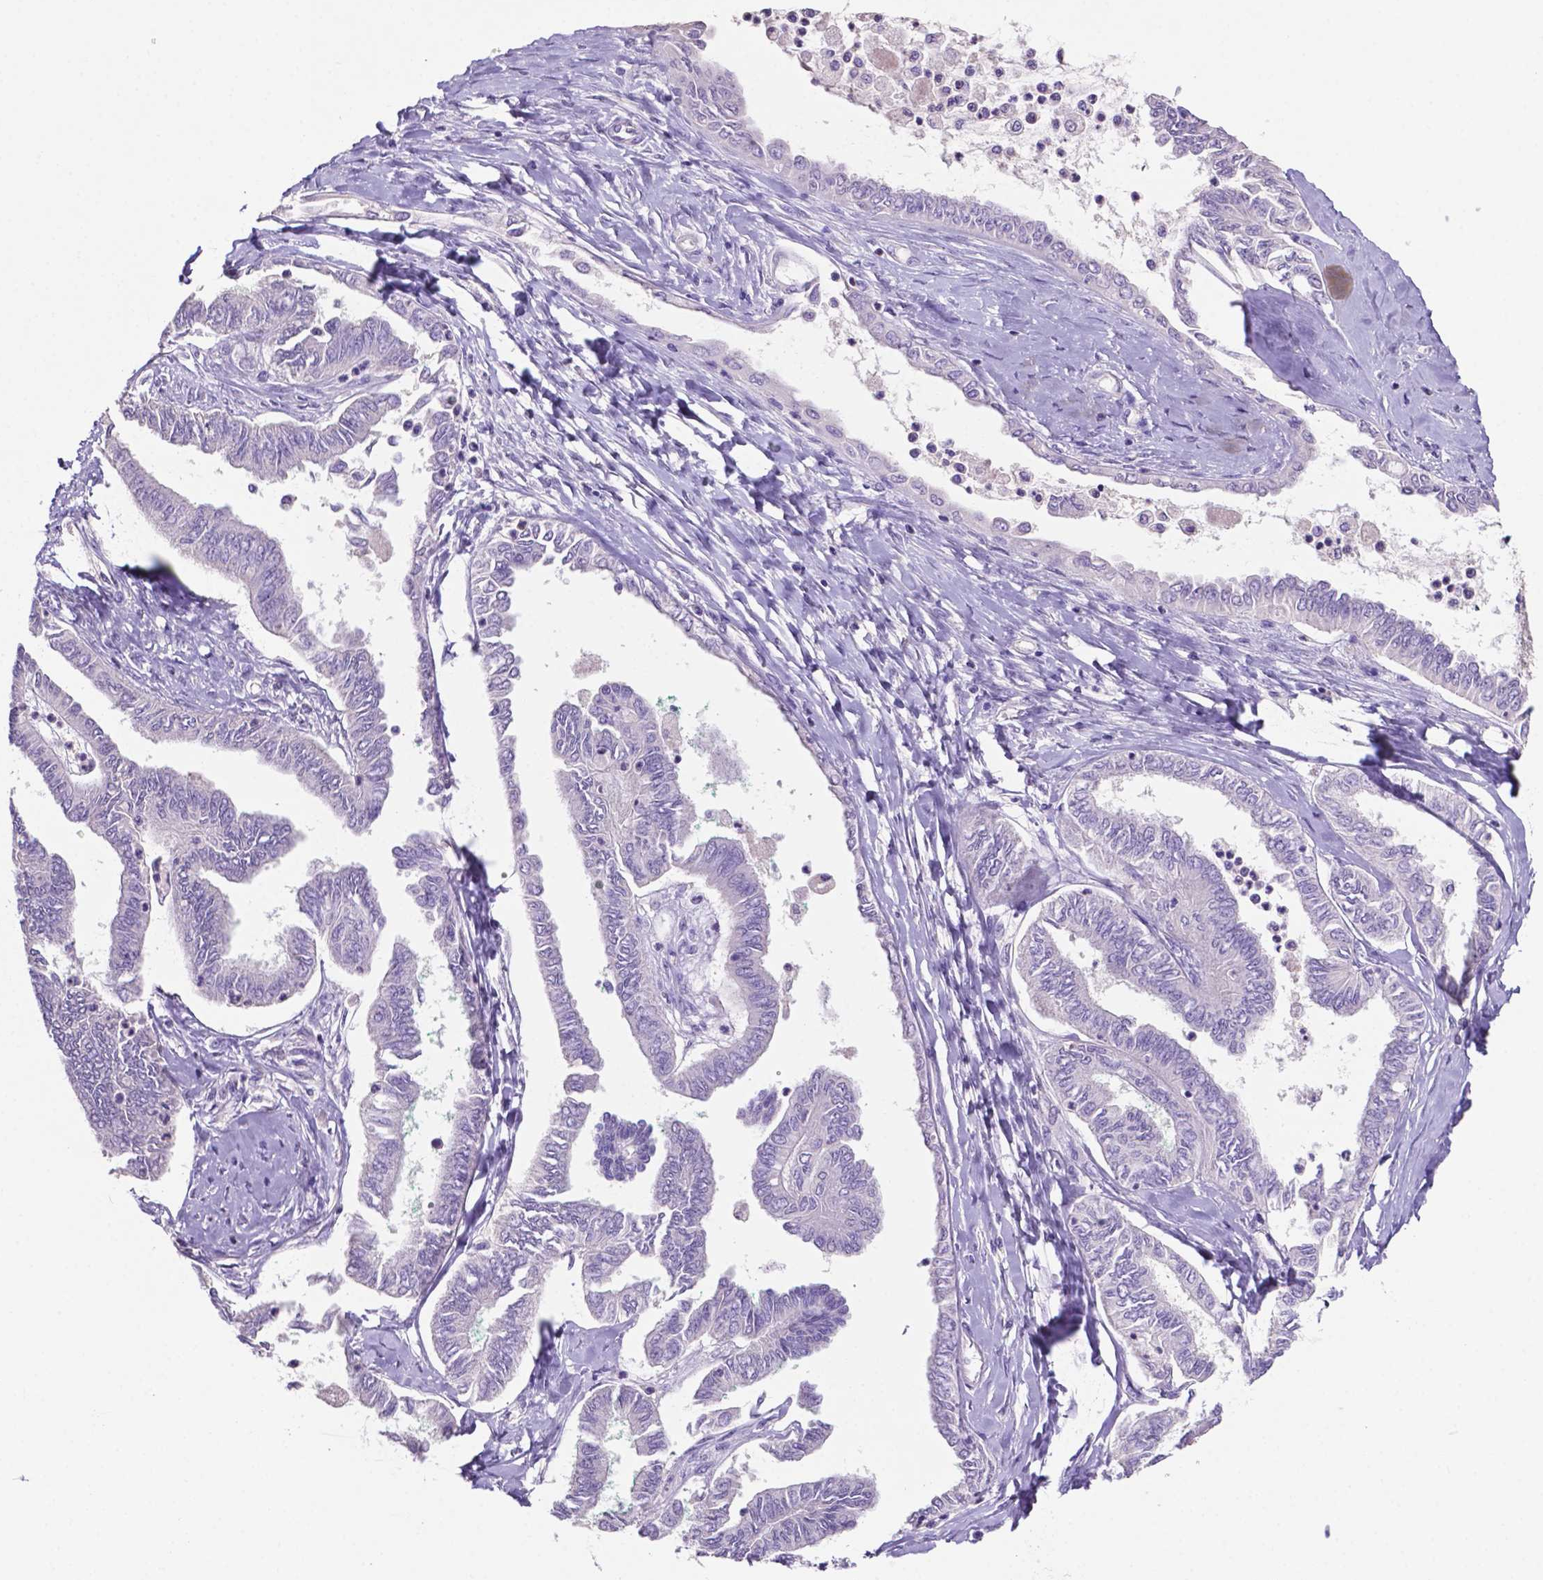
{"staining": {"intensity": "negative", "quantity": "none", "location": "none"}, "tissue": "ovarian cancer", "cell_type": "Tumor cells", "image_type": "cancer", "snomed": [{"axis": "morphology", "description": "Carcinoma, endometroid"}, {"axis": "topography", "description": "Ovary"}], "caption": "High magnification brightfield microscopy of ovarian endometroid carcinoma stained with DAB (3,3'-diaminobenzidine) (brown) and counterstained with hematoxylin (blue): tumor cells show no significant expression. (DAB (3,3'-diaminobenzidine) IHC visualized using brightfield microscopy, high magnification).", "gene": "PRPS2", "patient": {"sex": "female", "age": 70}}